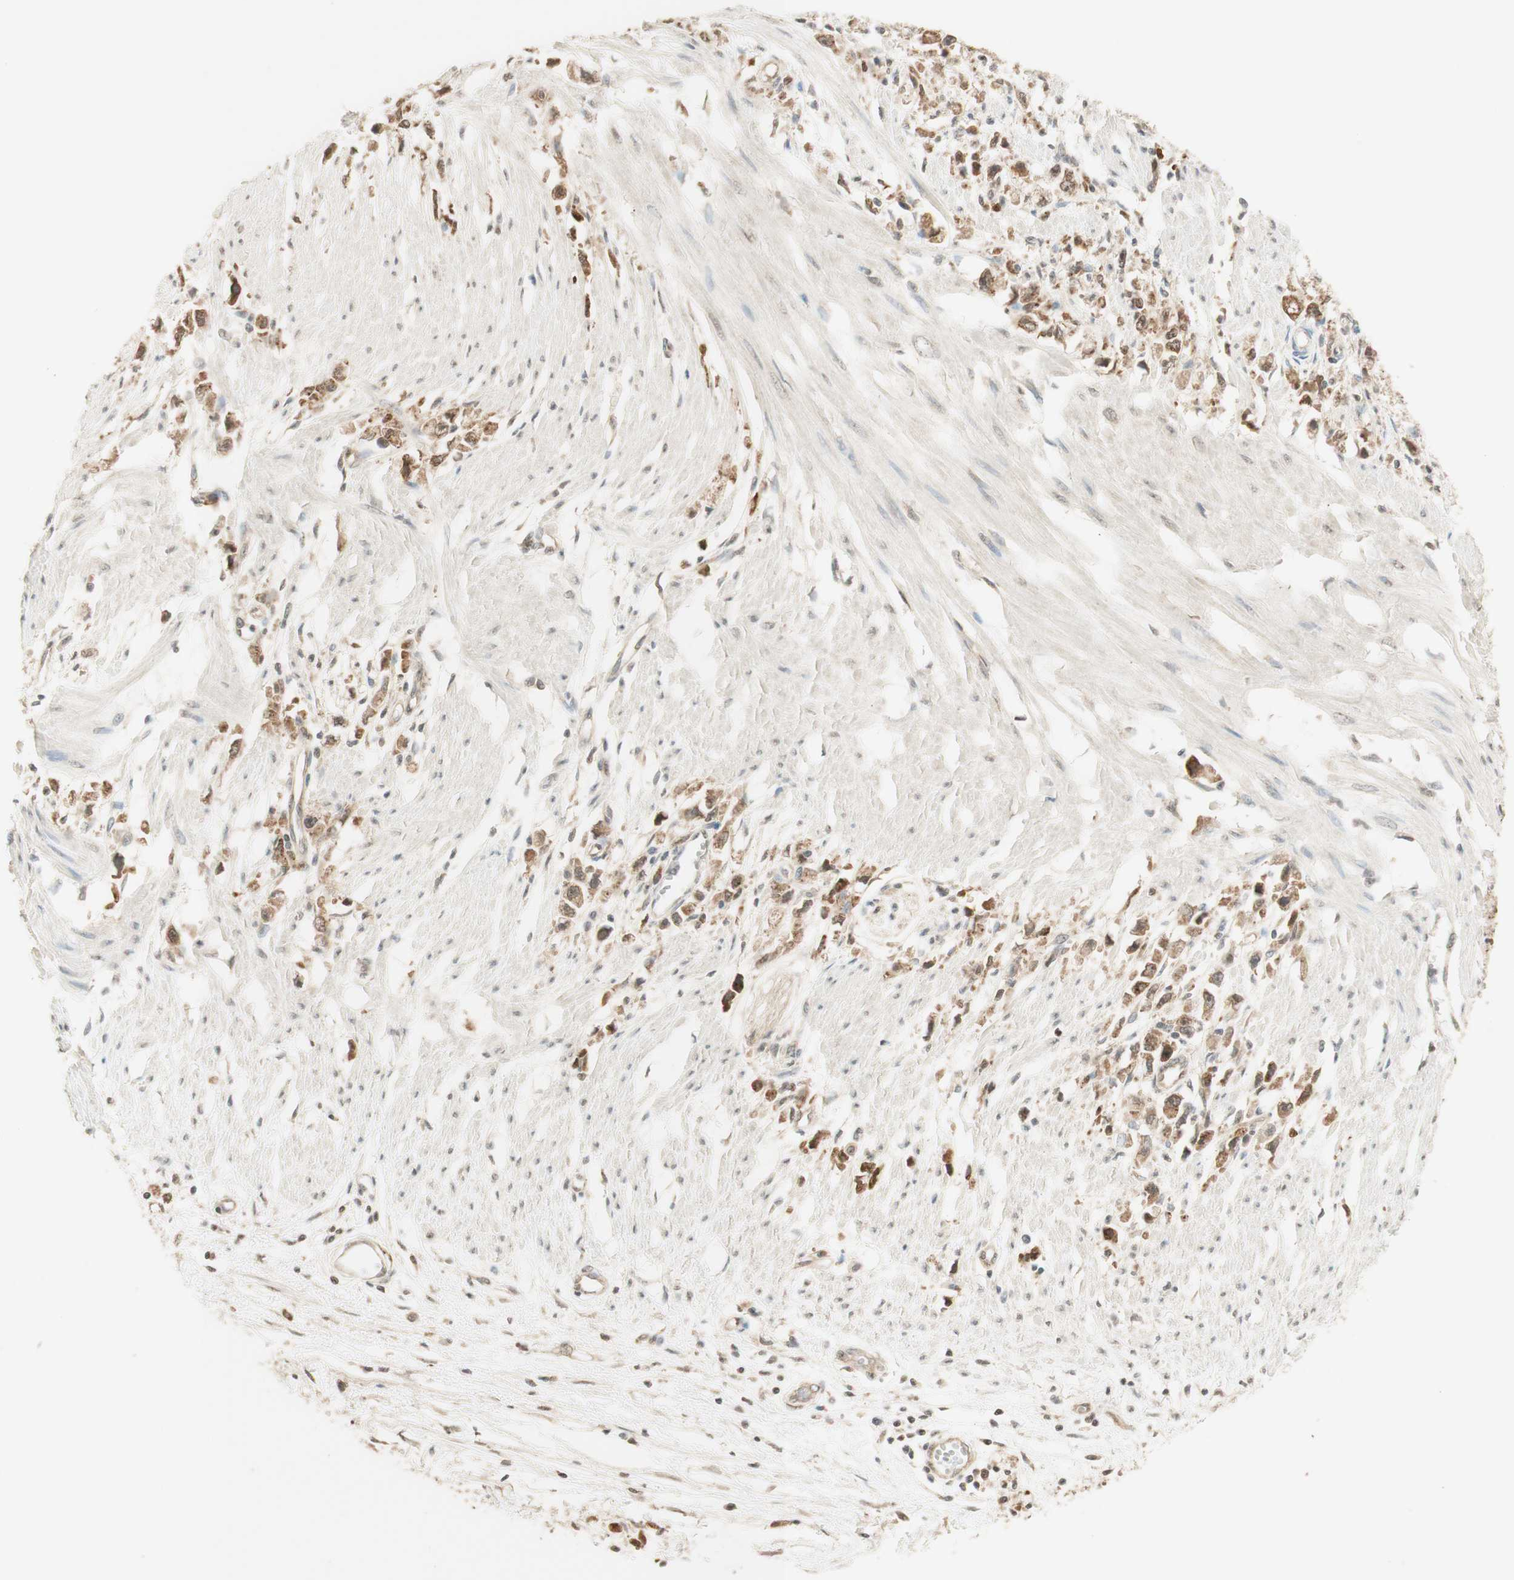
{"staining": {"intensity": "moderate", "quantity": ">75%", "location": "cytoplasmic/membranous"}, "tissue": "stomach cancer", "cell_type": "Tumor cells", "image_type": "cancer", "snomed": [{"axis": "morphology", "description": "Adenocarcinoma, NOS"}, {"axis": "topography", "description": "Stomach"}], "caption": "The photomicrograph demonstrates immunohistochemical staining of stomach cancer (adenocarcinoma). There is moderate cytoplasmic/membranous staining is identified in approximately >75% of tumor cells.", "gene": "SPINT2", "patient": {"sex": "female", "age": 59}}